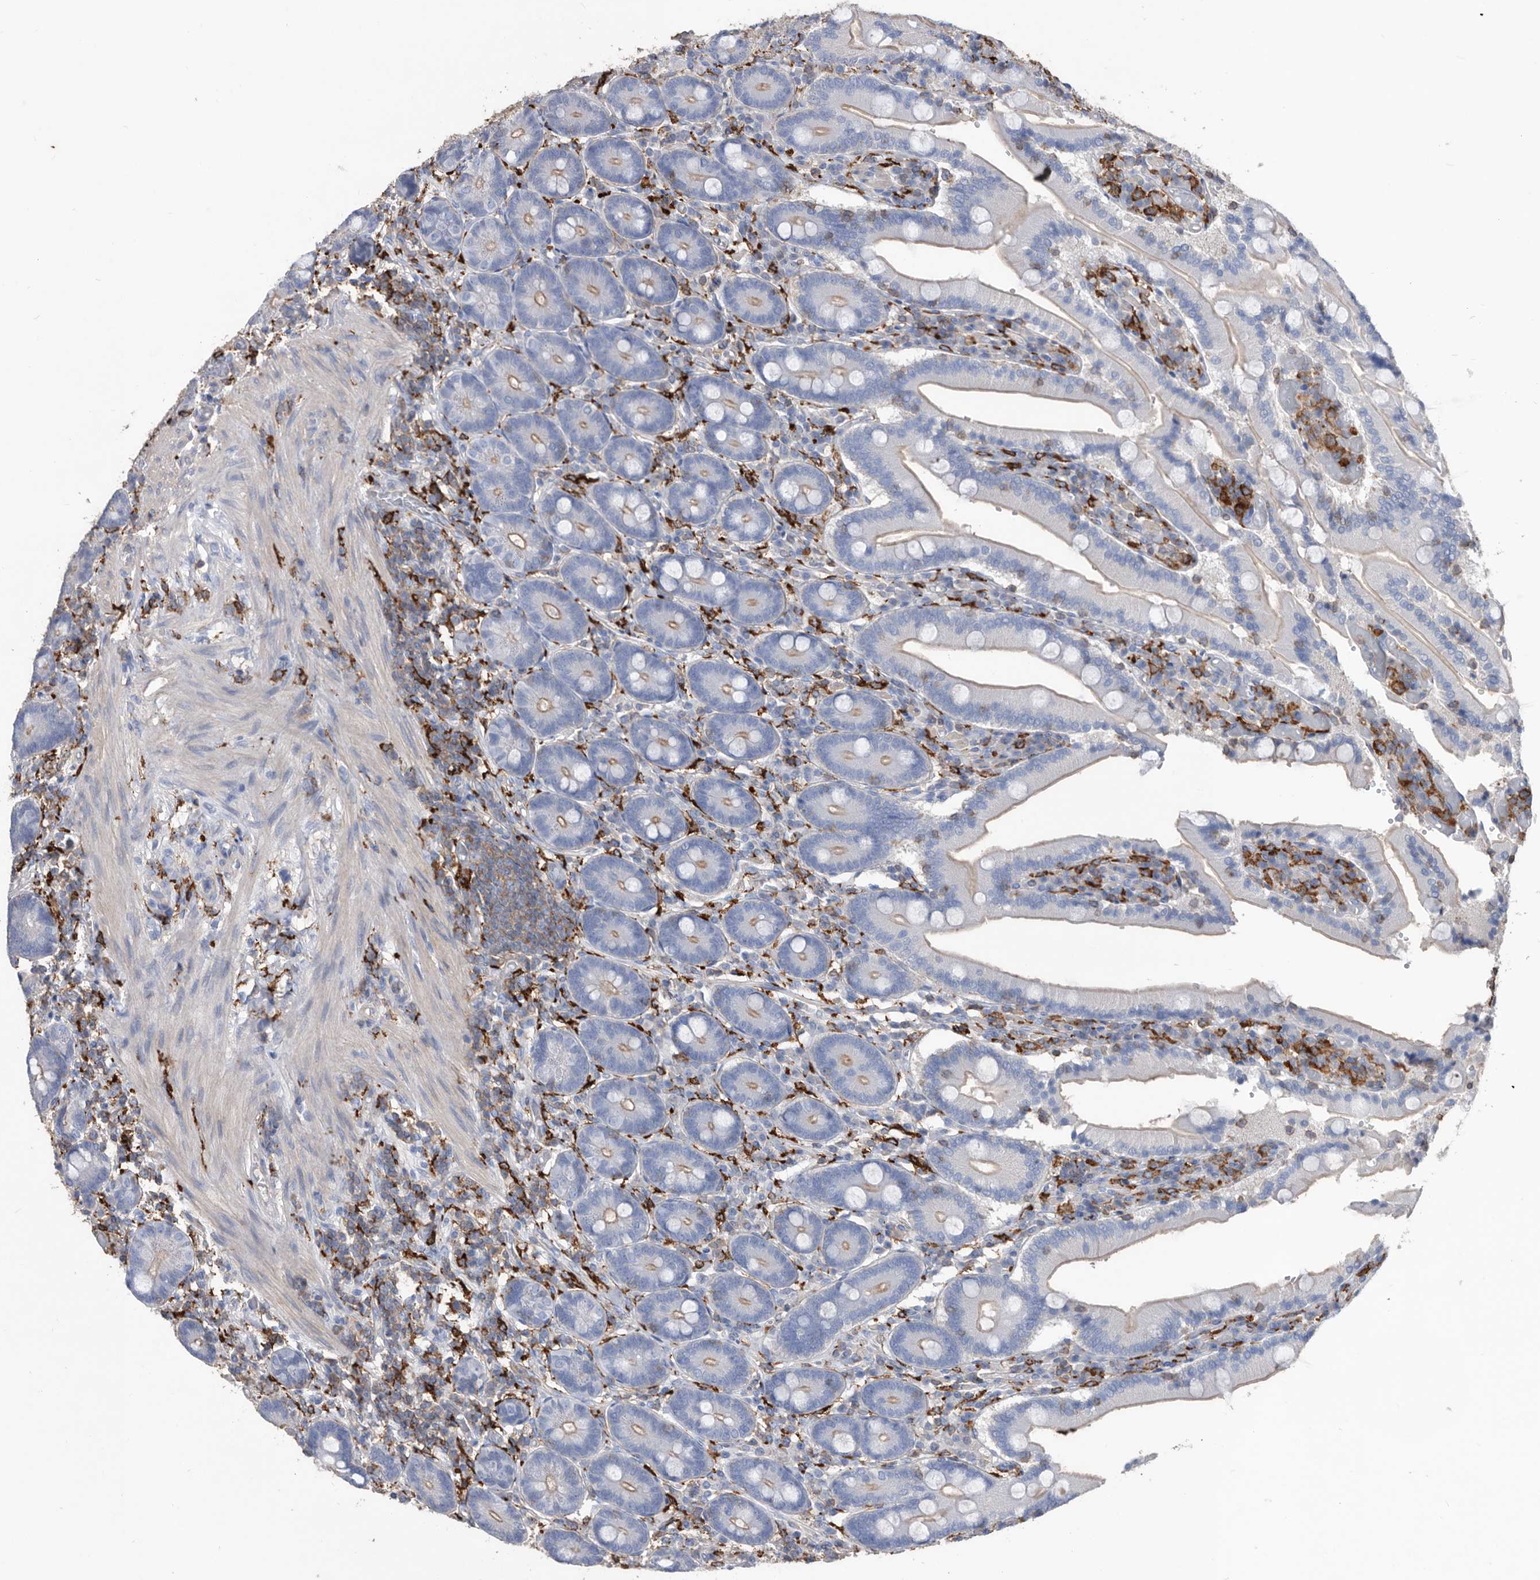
{"staining": {"intensity": "weak", "quantity": "25%-75%", "location": "cytoplasmic/membranous"}, "tissue": "duodenum", "cell_type": "Glandular cells", "image_type": "normal", "snomed": [{"axis": "morphology", "description": "Normal tissue, NOS"}, {"axis": "topography", "description": "Duodenum"}], "caption": "Weak cytoplasmic/membranous expression for a protein is appreciated in about 25%-75% of glandular cells of benign duodenum using immunohistochemistry.", "gene": "MS4A4A", "patient": {"sex": "female", "age": 62}}